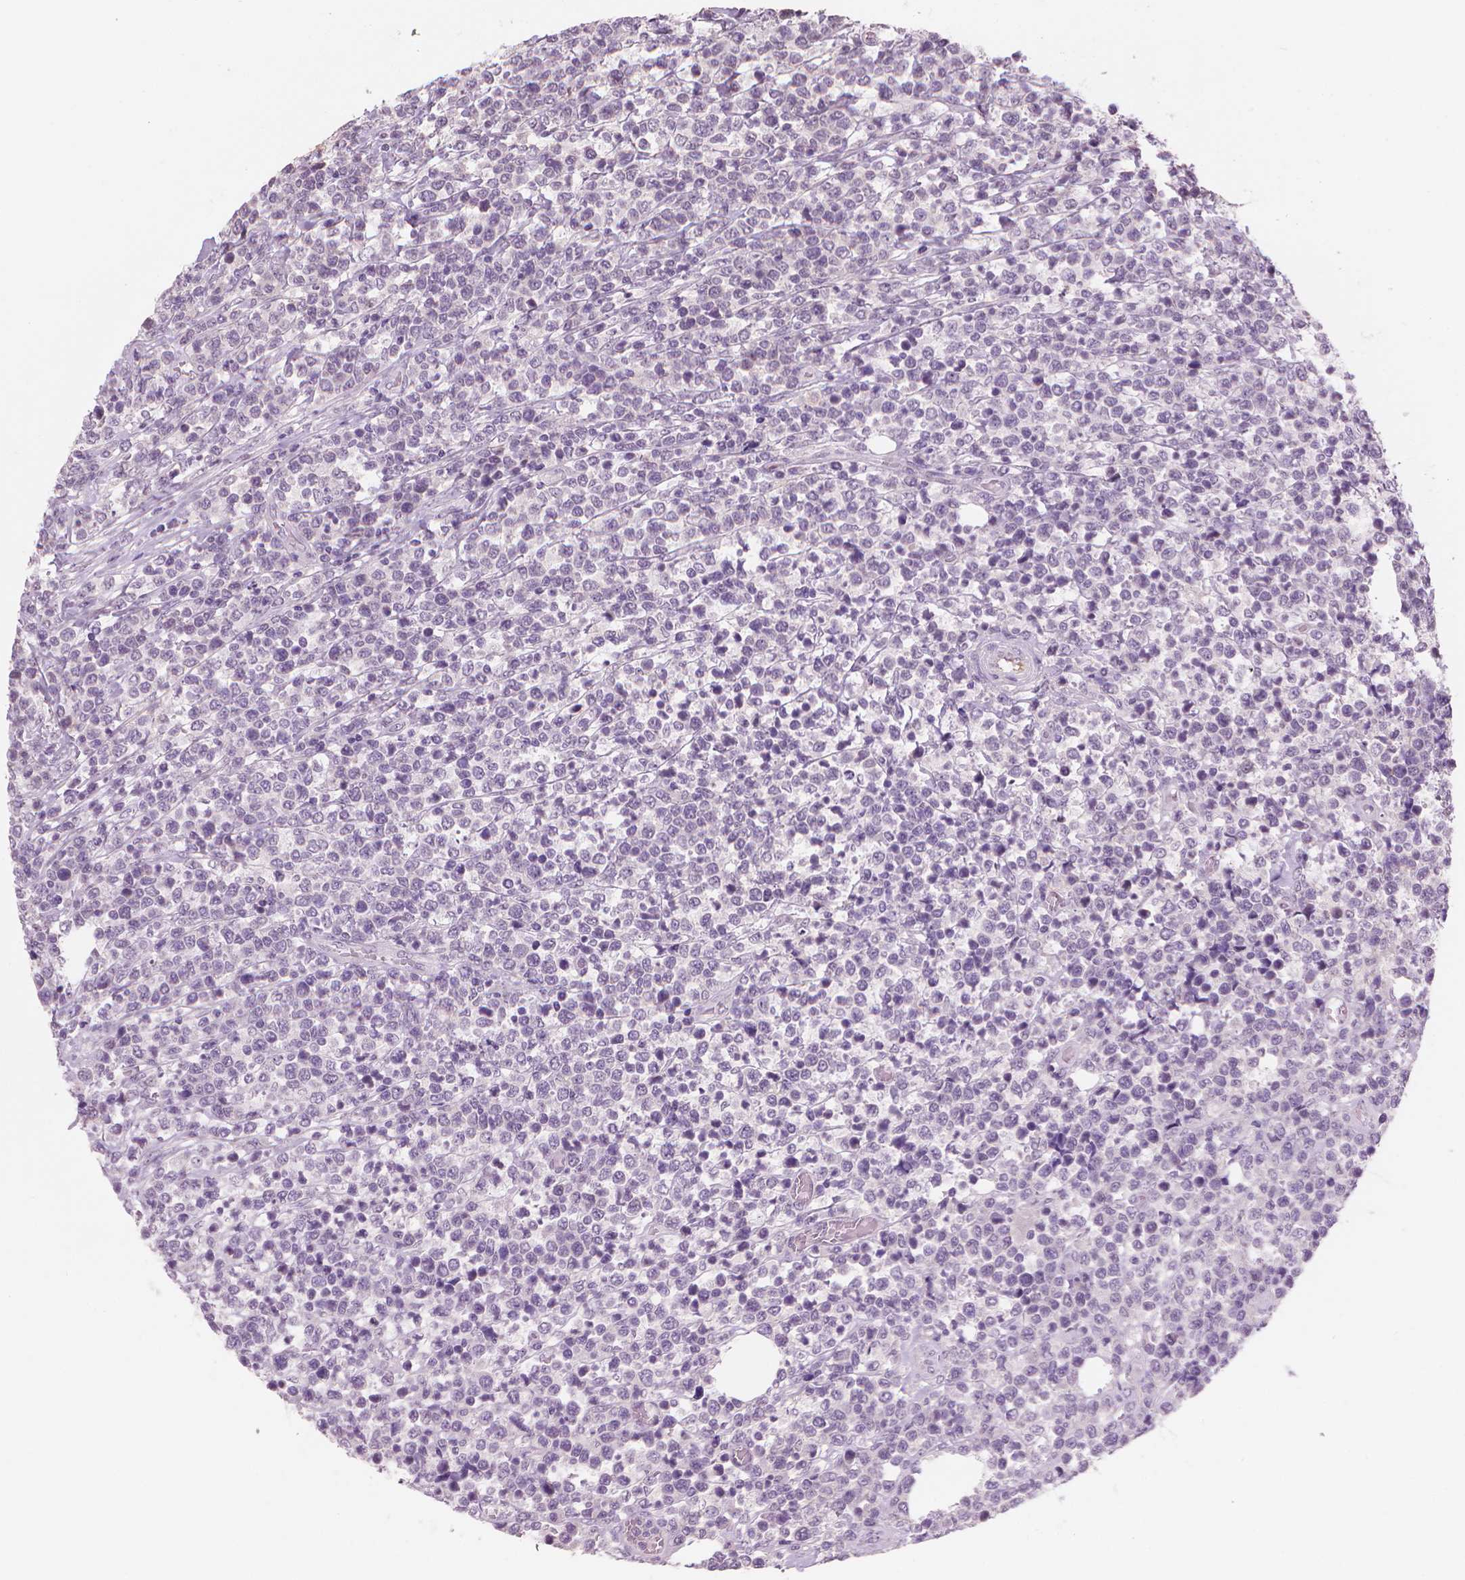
{"staining": {"intensity": "negative", "quantity": "none", "location": "none"}, "tissue": "lymphoma", "cell_type": "Tumor cells", "image_type": "cancer", "snomed": [{"axis": "morphology", "description": "Malignant lymphoma, non-Hodgkin's type, High grade"}, {"axis": "topography", "description": "Soft tissue"}], "caption": "An image of human lymphoma is negative for staining in tumor cells.", "gene": "SAXO2", "patient": {"sex": "female", "age": 56}}